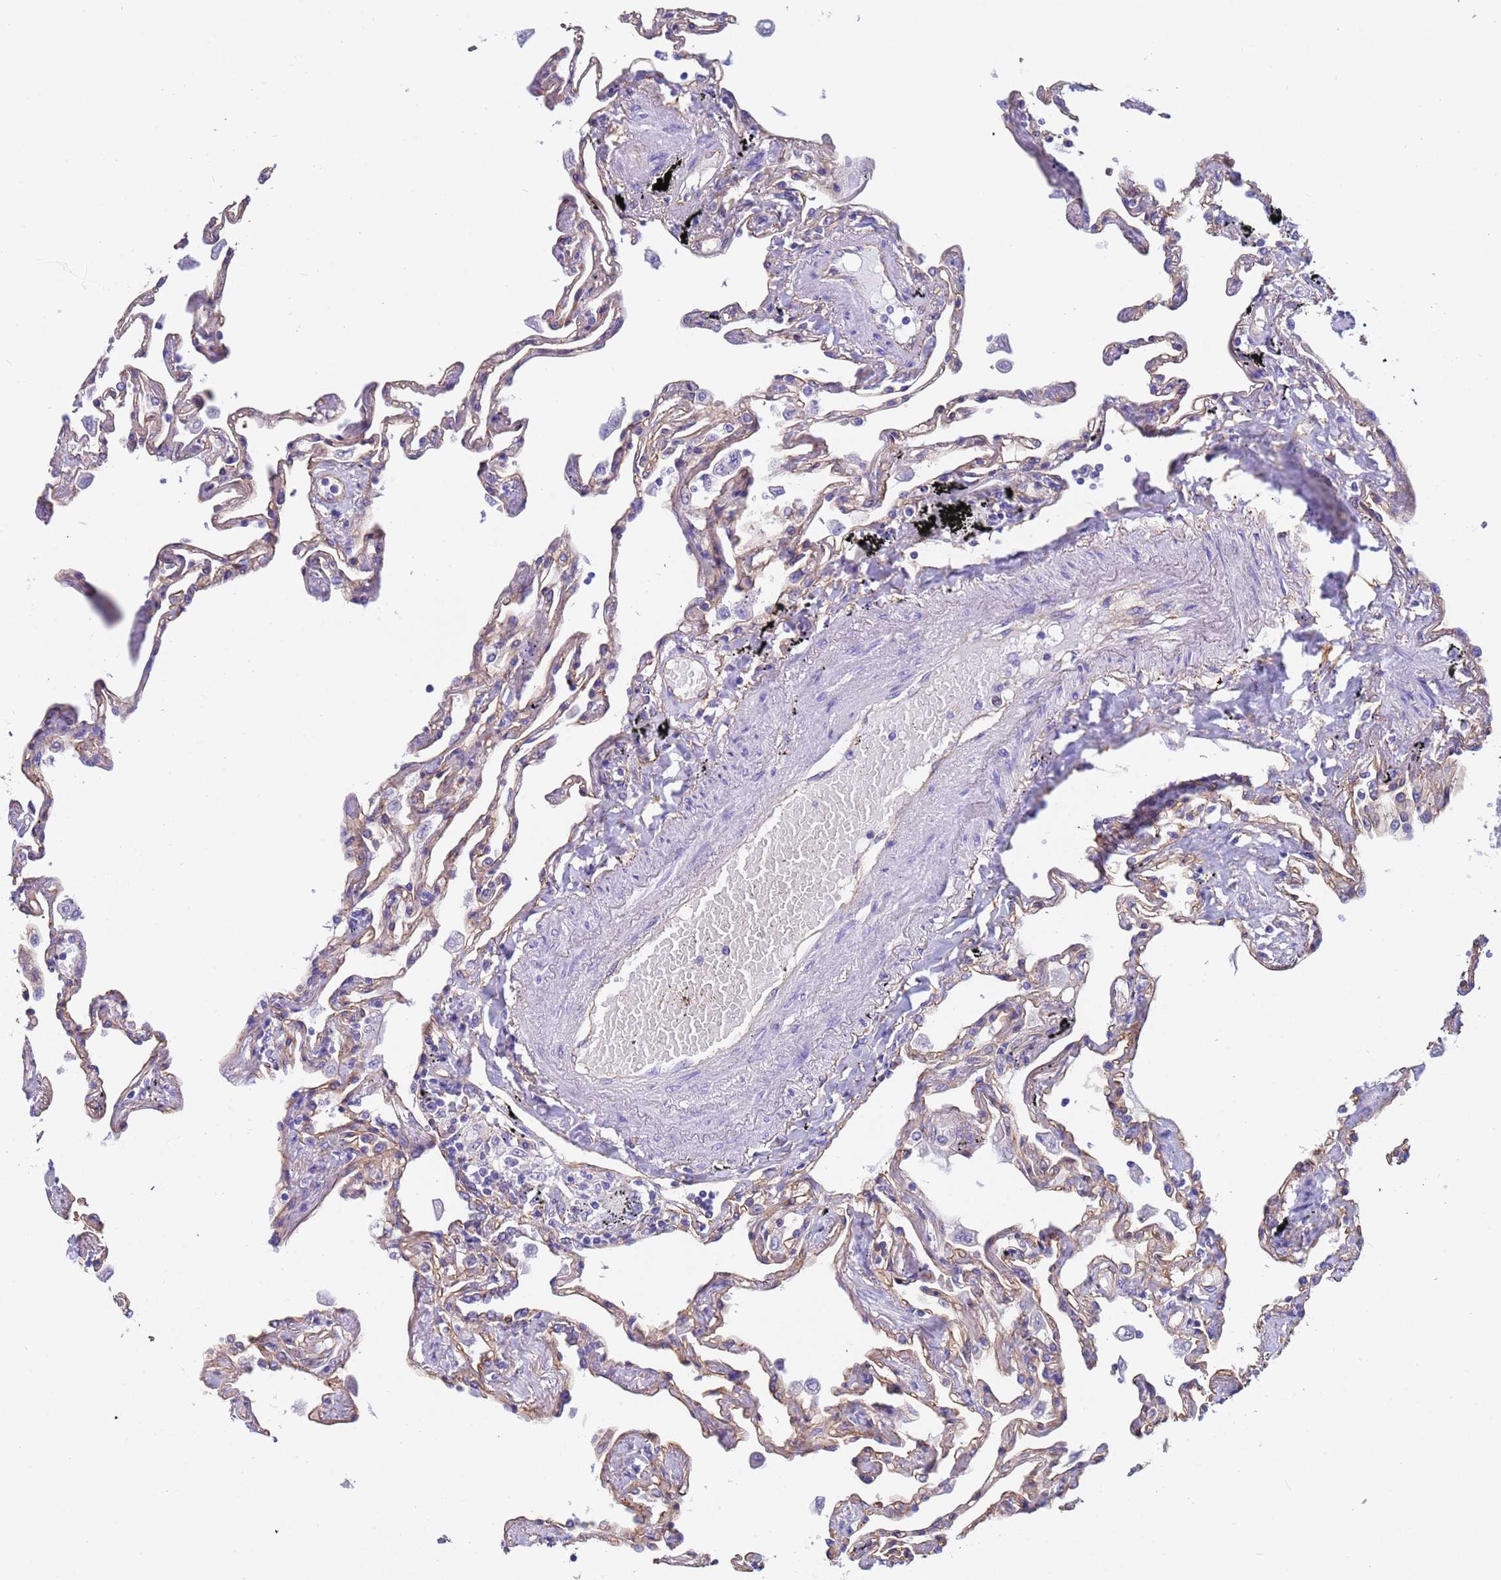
{"staining": {"intensity": "weak", "quantity": ">75%", "location": "cytoplasmic/membranous"}, "tissue": "lung", "cell_type": "Alveolar cells", "image_type": "normal", "snomed": [{"axis": "morphology", "description": "Normal tissue, NOS"}, {"axis": "topography", "description": "Lung"}], "caption": "Protein staining of normal lung shows weak cytoplasmic/membranous positivity in approximately >75% of alveolar cells. (DAB IHC, brown staining for protein, blue staining for nuclei).", "gene": "ZNF248", "patient": {"sex": "female", "age": 67}}